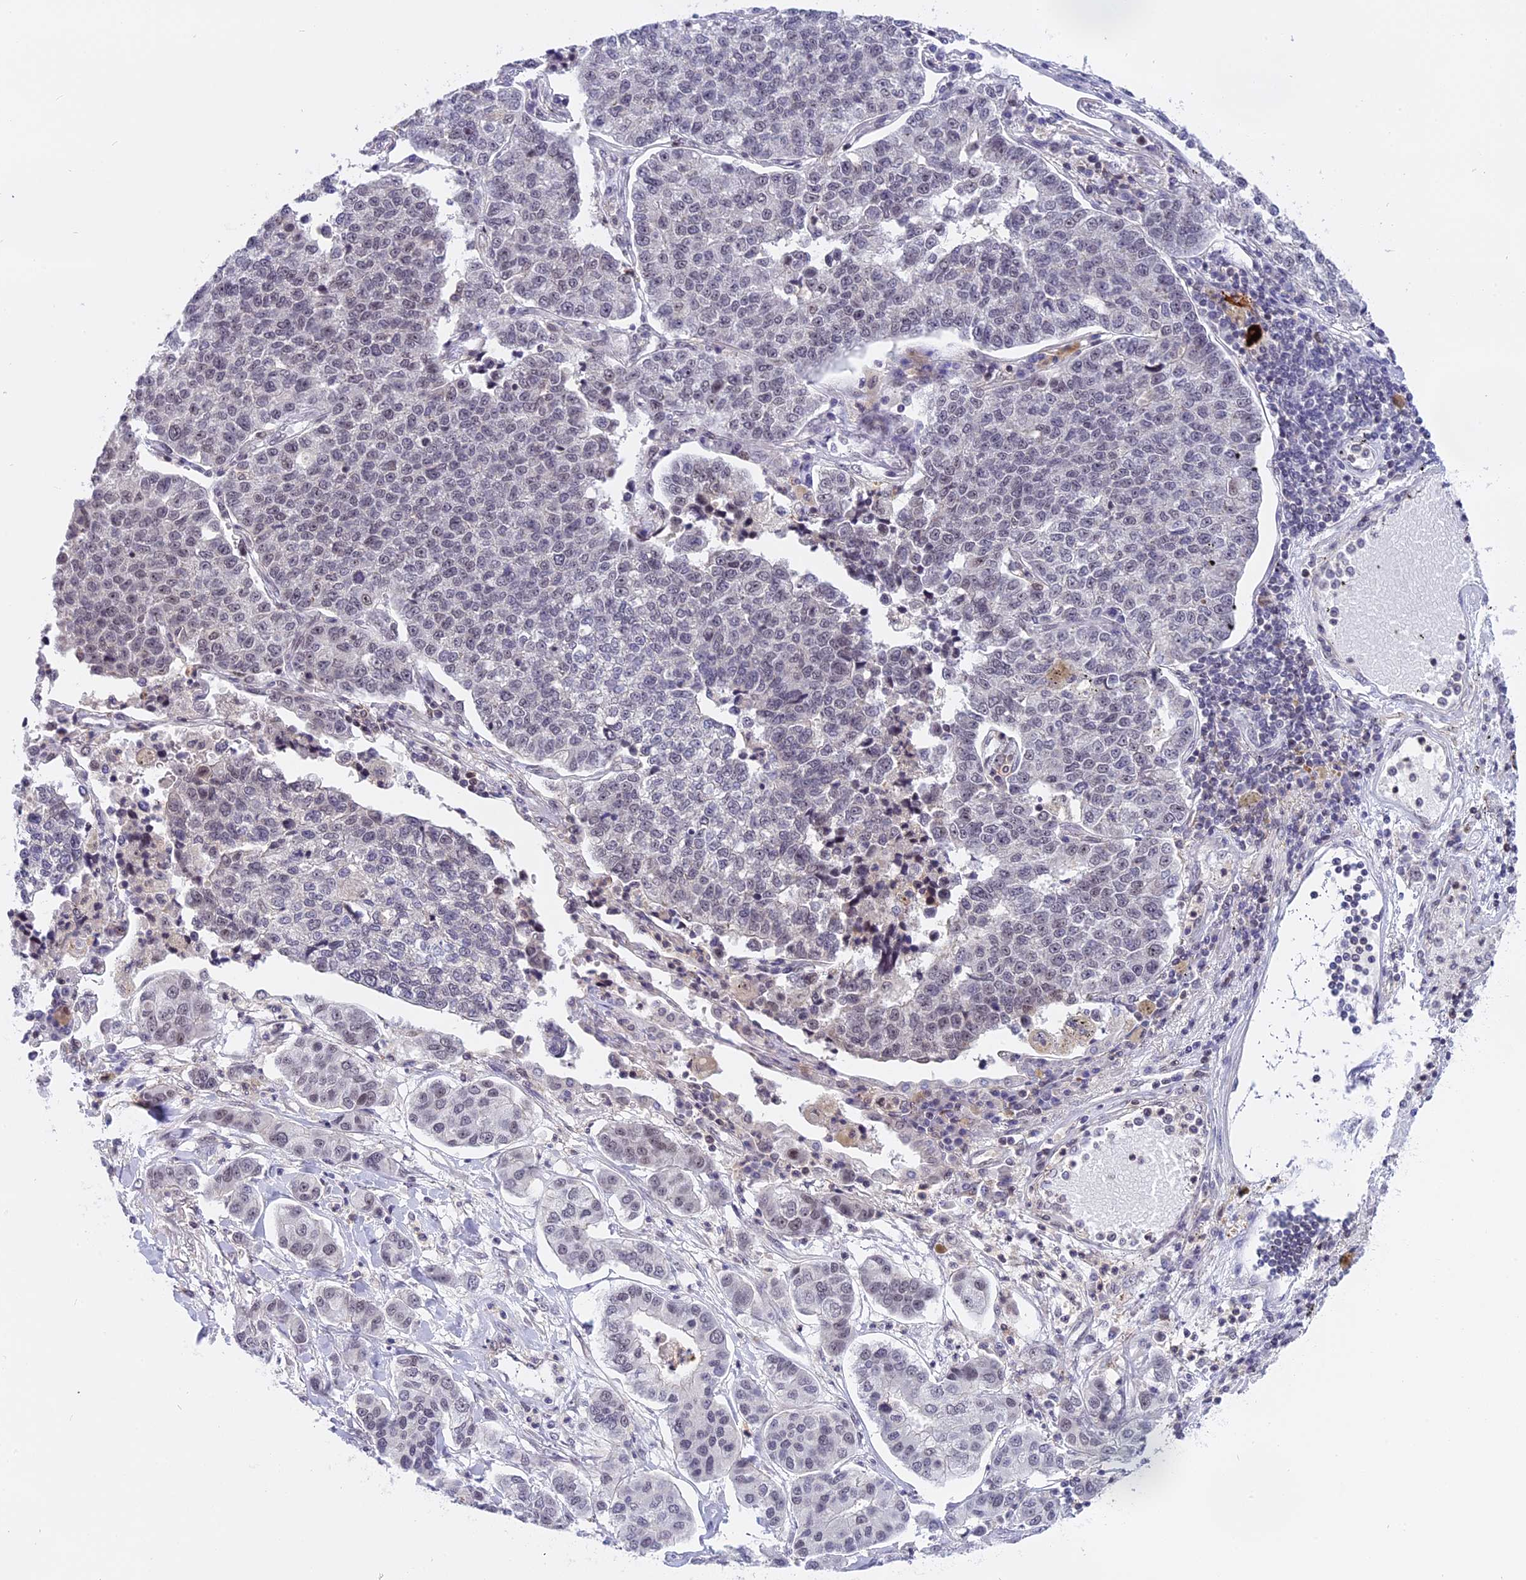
{"staining": {"intensity": "negative", "quantity": "none", "location": "none"}, "tissue": "lung cancer", "cell_type": "Tumor cells", "image_type": "cancer", "snomed": [{"axis": "morphology", "description": "Adenocarcinoma, NOS"}, {"axis": "topography", "description": "Lung"}], "caption": "Lung adenocarcinoma was stained to show a protein in brown. There is no significant staining in tumor cells.", "gene": "TADA3", "patient": {"sex": "male", "age": 49}}